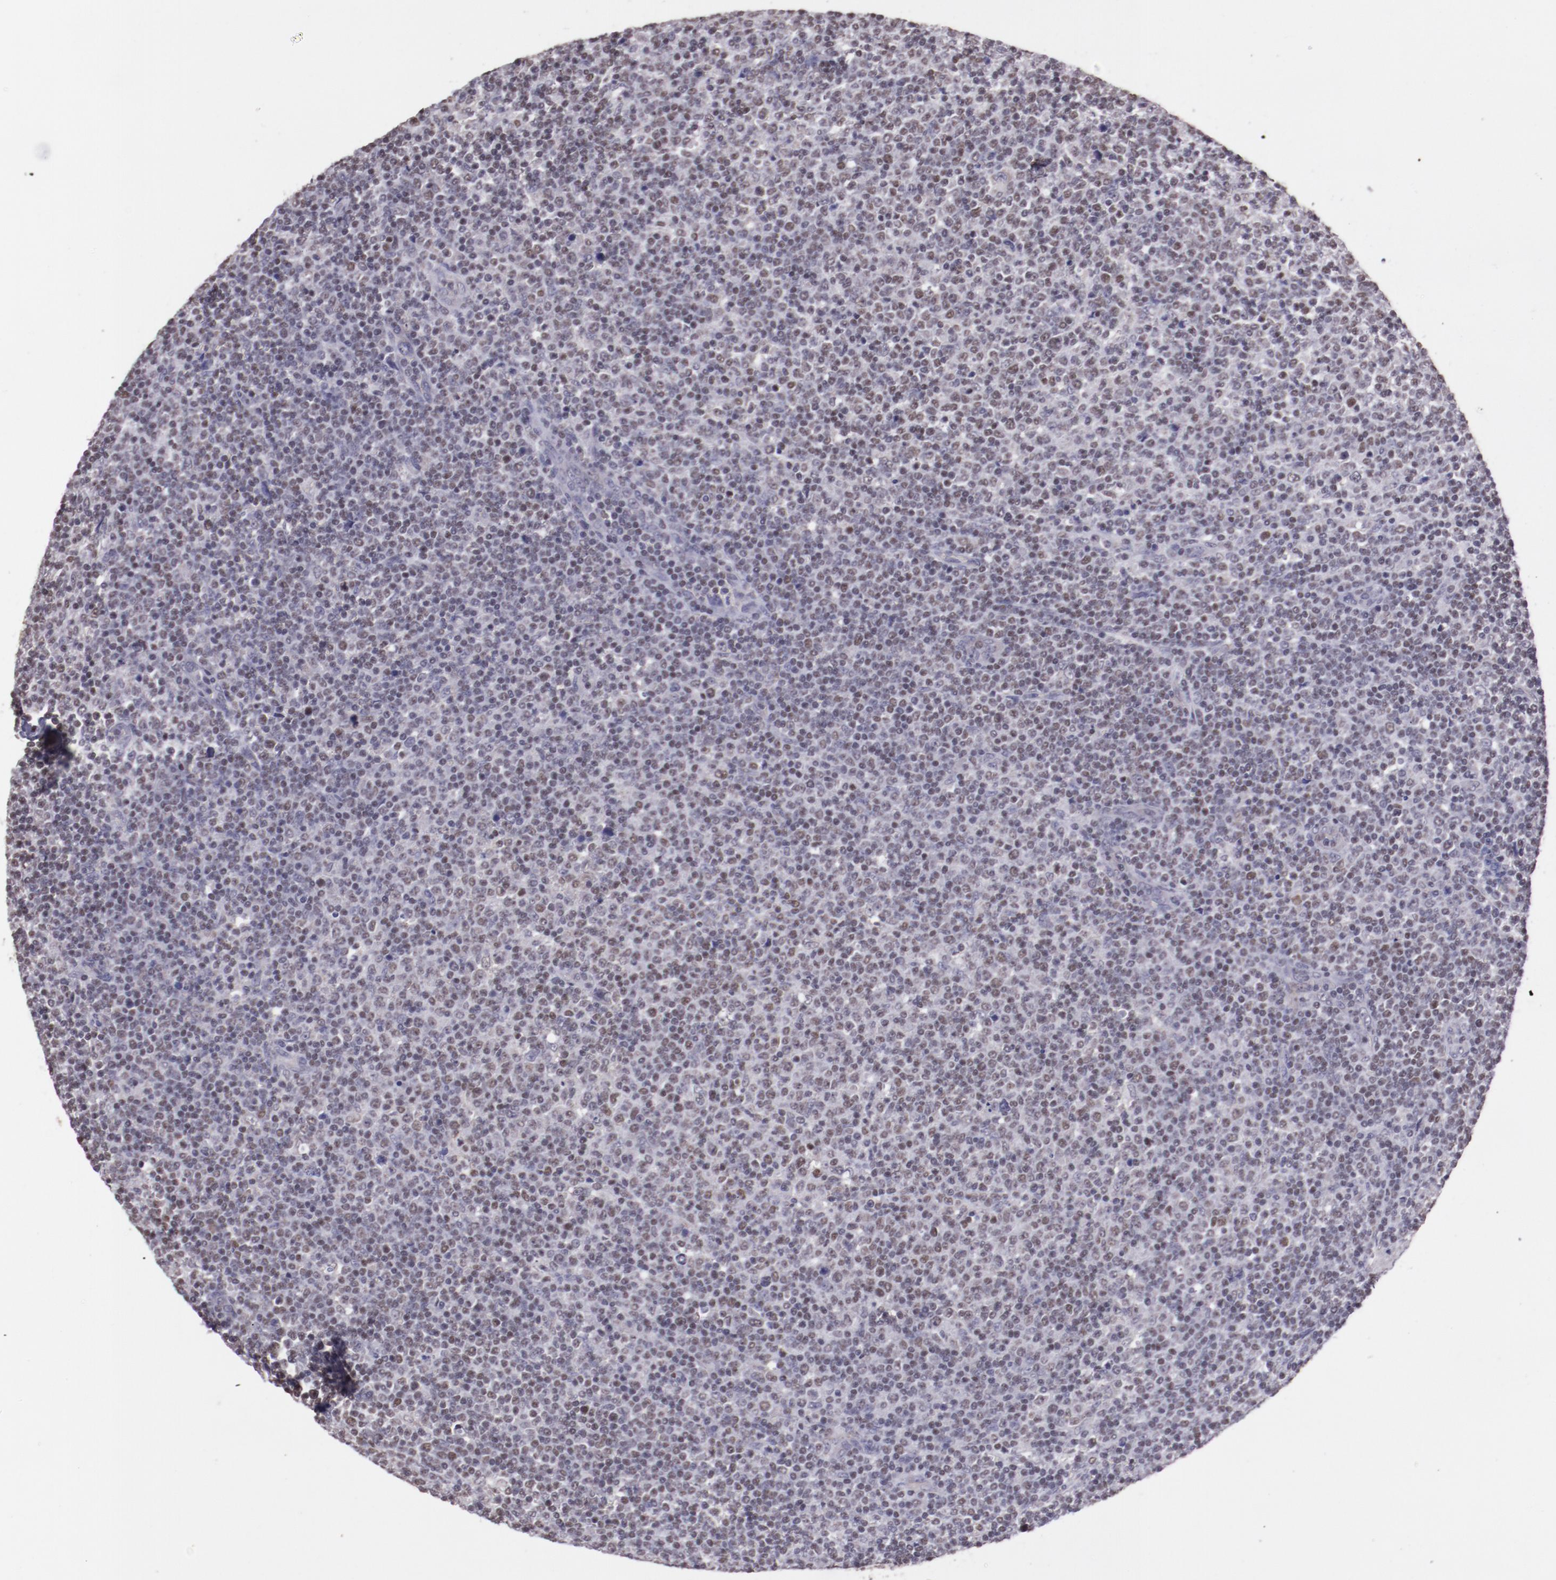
{"staining": {"intensity": "weak", "quantity": "<25%", "location": "nuclear"}, "tissue": "lymphoma", "cell_type": "Tumor cells", "image_type": "cancer", "snomed": [{"axis": "morphology", "description": "Malignant lymphoma, non-Hodgkin's type, Low grade"}, {"axis": "topography", "description": "Lymph node"}], "caption": "Histopathology image shows no significant protein positivity in tumor cells of lymphoma. (DAB (3,3'-diaminobenzidine) IHC with hematoxylin counter stain).", "gene": "ELF1", "patient": {"sex": "male", "age": 70}}